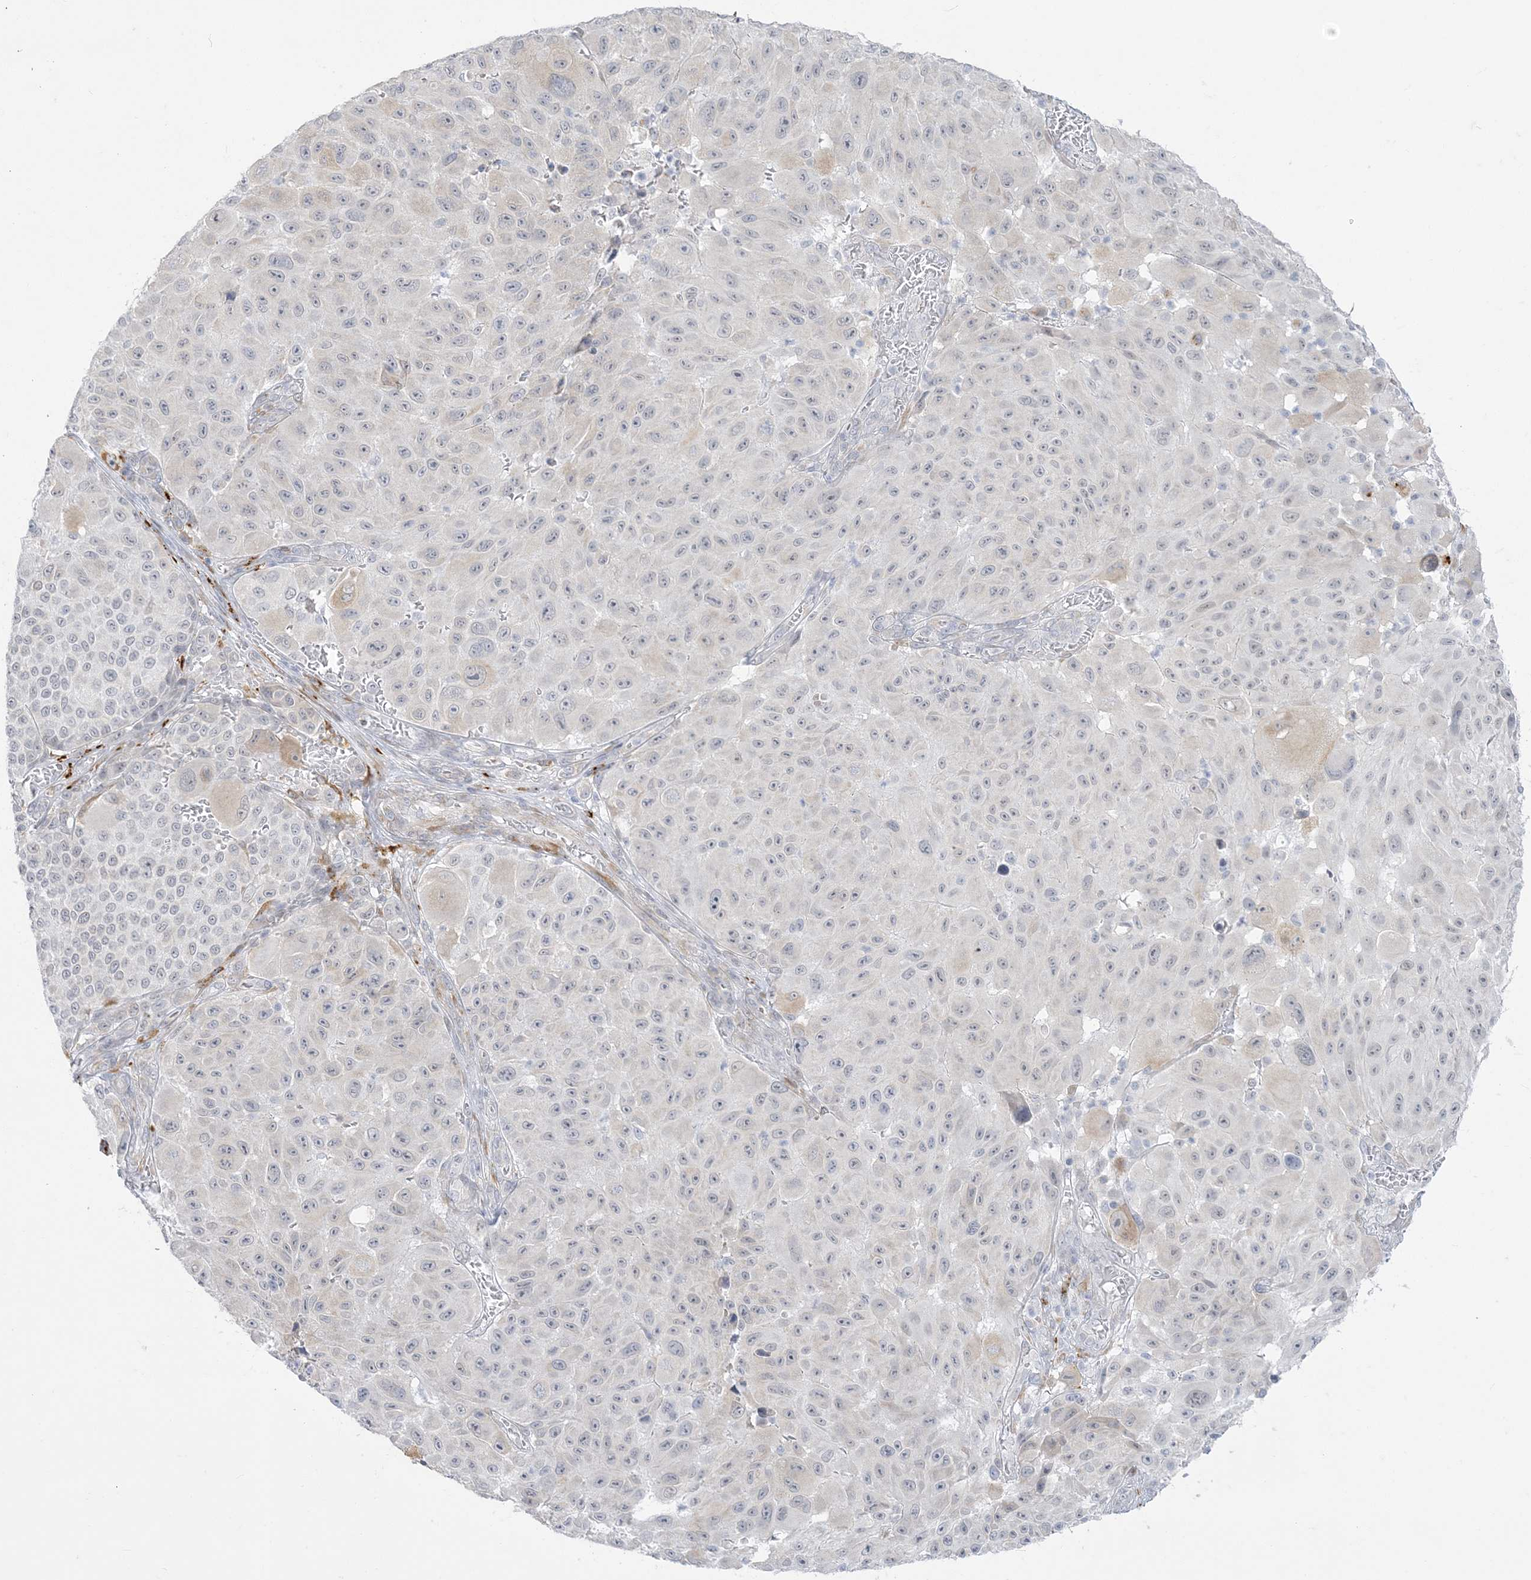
{"staining": {"intensity": "negative", "quantity": "none", "location": "none"}, "tissue": "melanoma", "cell_type": "Tumor cells", "image_type": "cancer", "snomed": [{"axis": "morphology", "description": "Malignant melanoma, NOS"}, {"axis": "topography", "description": "Skin"}], "caption": "Histopathology image shows no significant protein expression in tumor cells of melanoma.", "gene": "ZC3H6", "patient": {"sex": "male", "age": 83}}